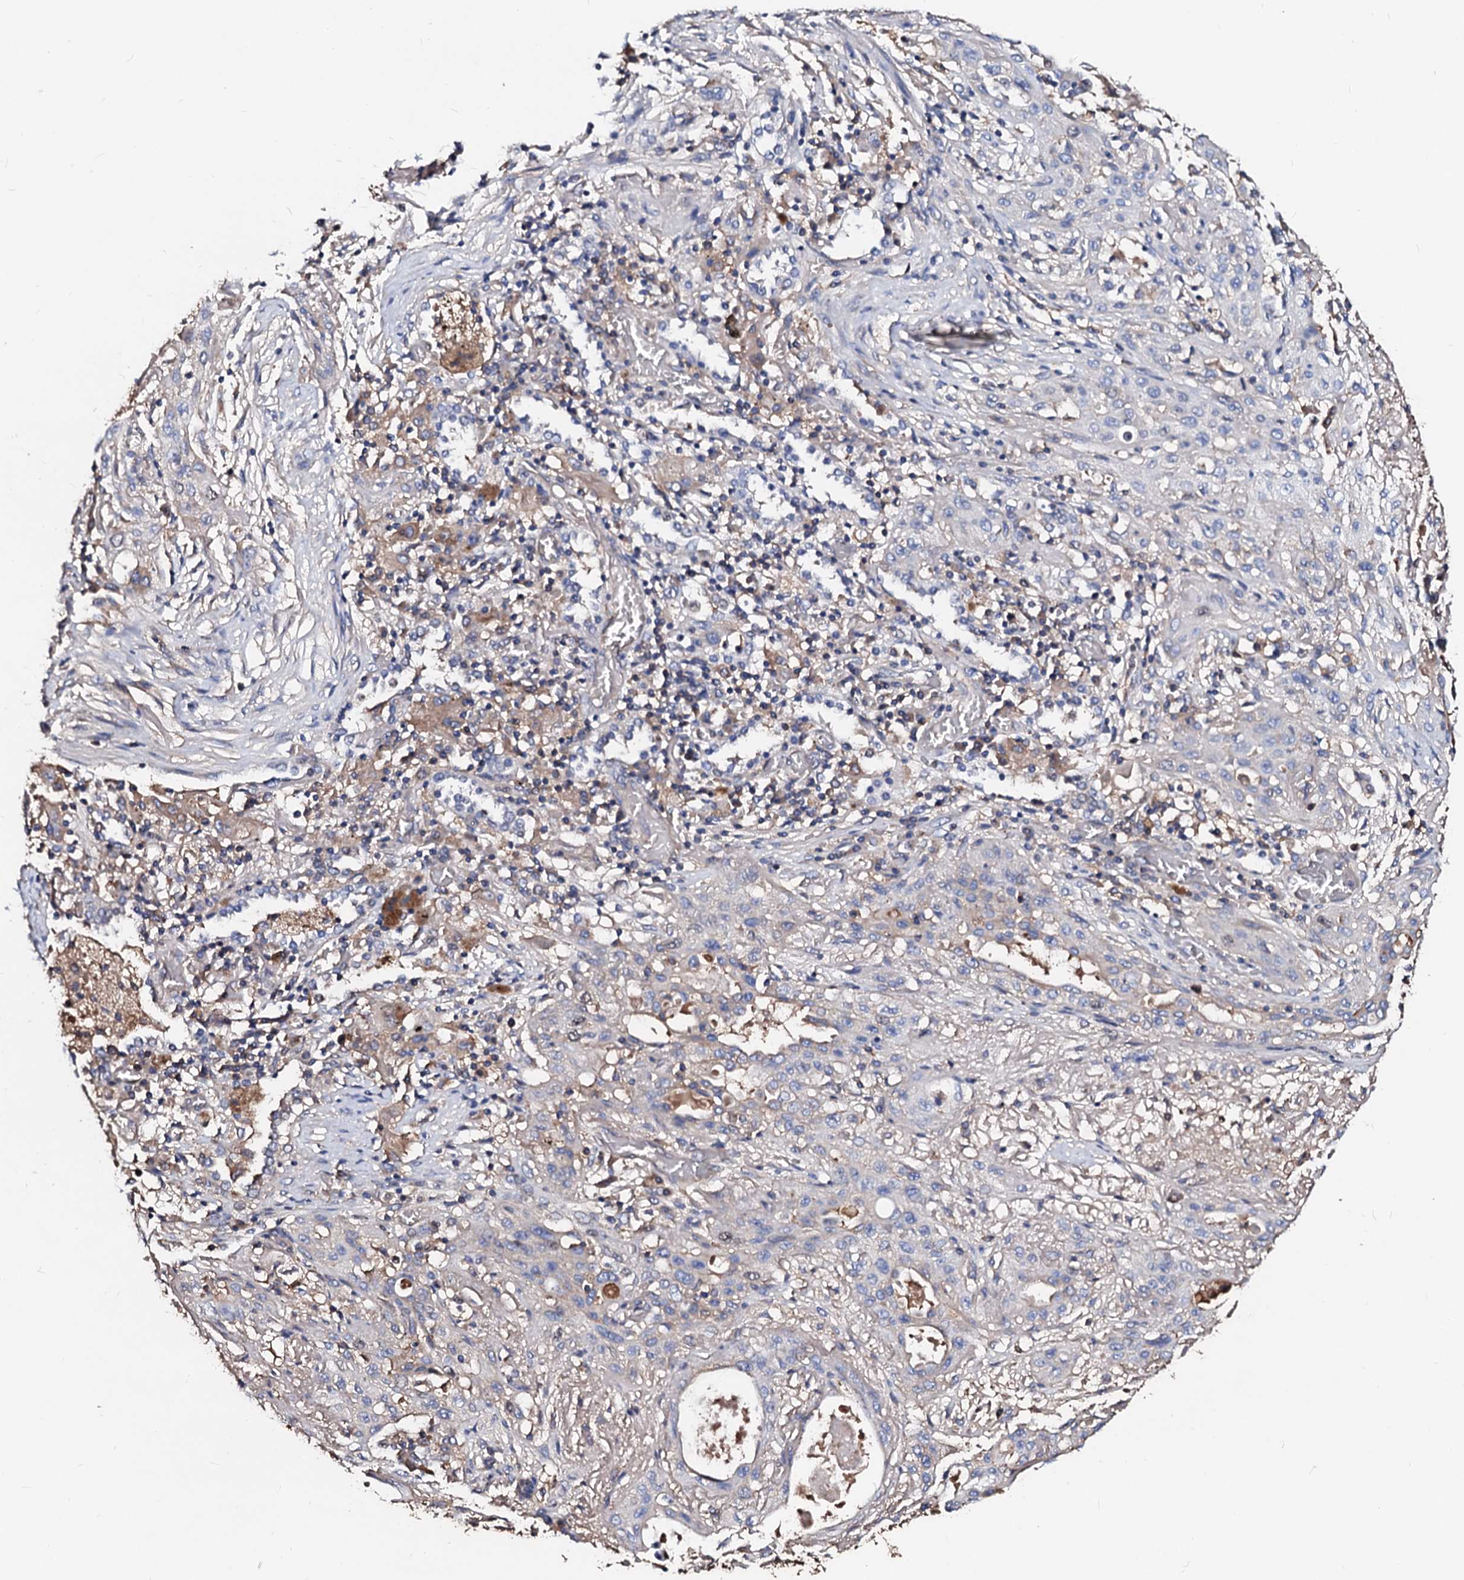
{"staining": {"intensity": "negative", "quantity": "none", "location": "none"}, "tissue": "lung cancer", "cell_type": "Tumor cells", "image_type": "cancer", "snomed": [{"axis": "morphology", "description": "Squamous cell carcinoma, NOS"}, {"axis": "topography", "description": "Lung"}], "caption": "Tumor cells show no significant protein expression in squamous cell carcinoma (lung).", "gene": "CSKMT", "patient": {"sex": "female", "age": 47}}